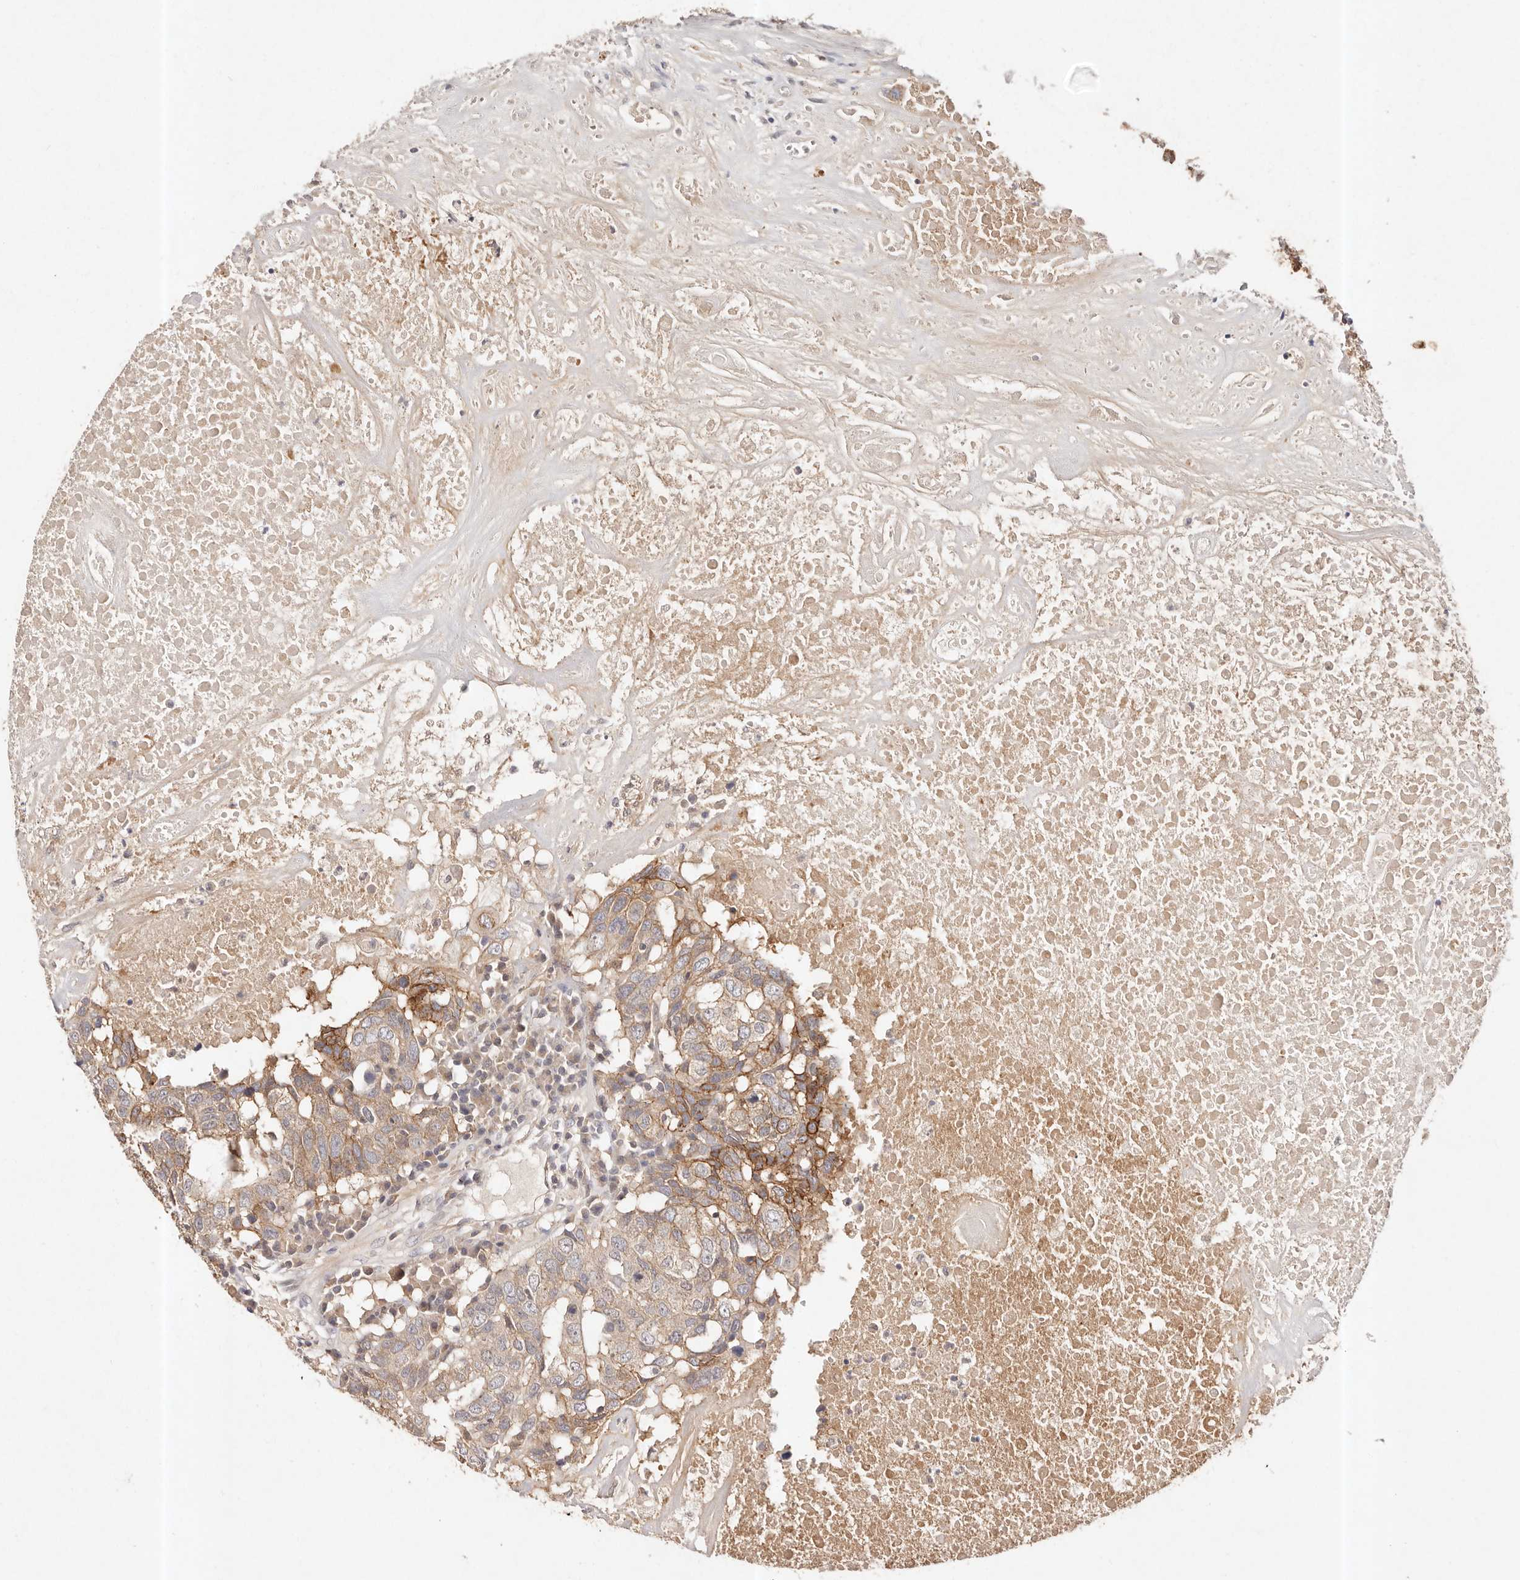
{"staining": {"intensity": "moderate", "quantity": ">75%", "location": "cytoplasmic/membranous"}, "tissue": "head and neck cancer", "cell_type": "Tumor cells", "image_type": "cancer", "snomed": [{"axis": "morphology", "description": "Squamous cell carcinoma, NOS"}, {"axis": "topography", "description": "Head-Neck"}], "caption": "There is medium levels of moderate cytoplasmic/membranous expression in tumor cells of squamous cell carcinoma (head and neck), as demonstrated by immunohistochemical staining (brown color).", "gene": "CXADR", "patient": {"sex": "male", "age": 66}}